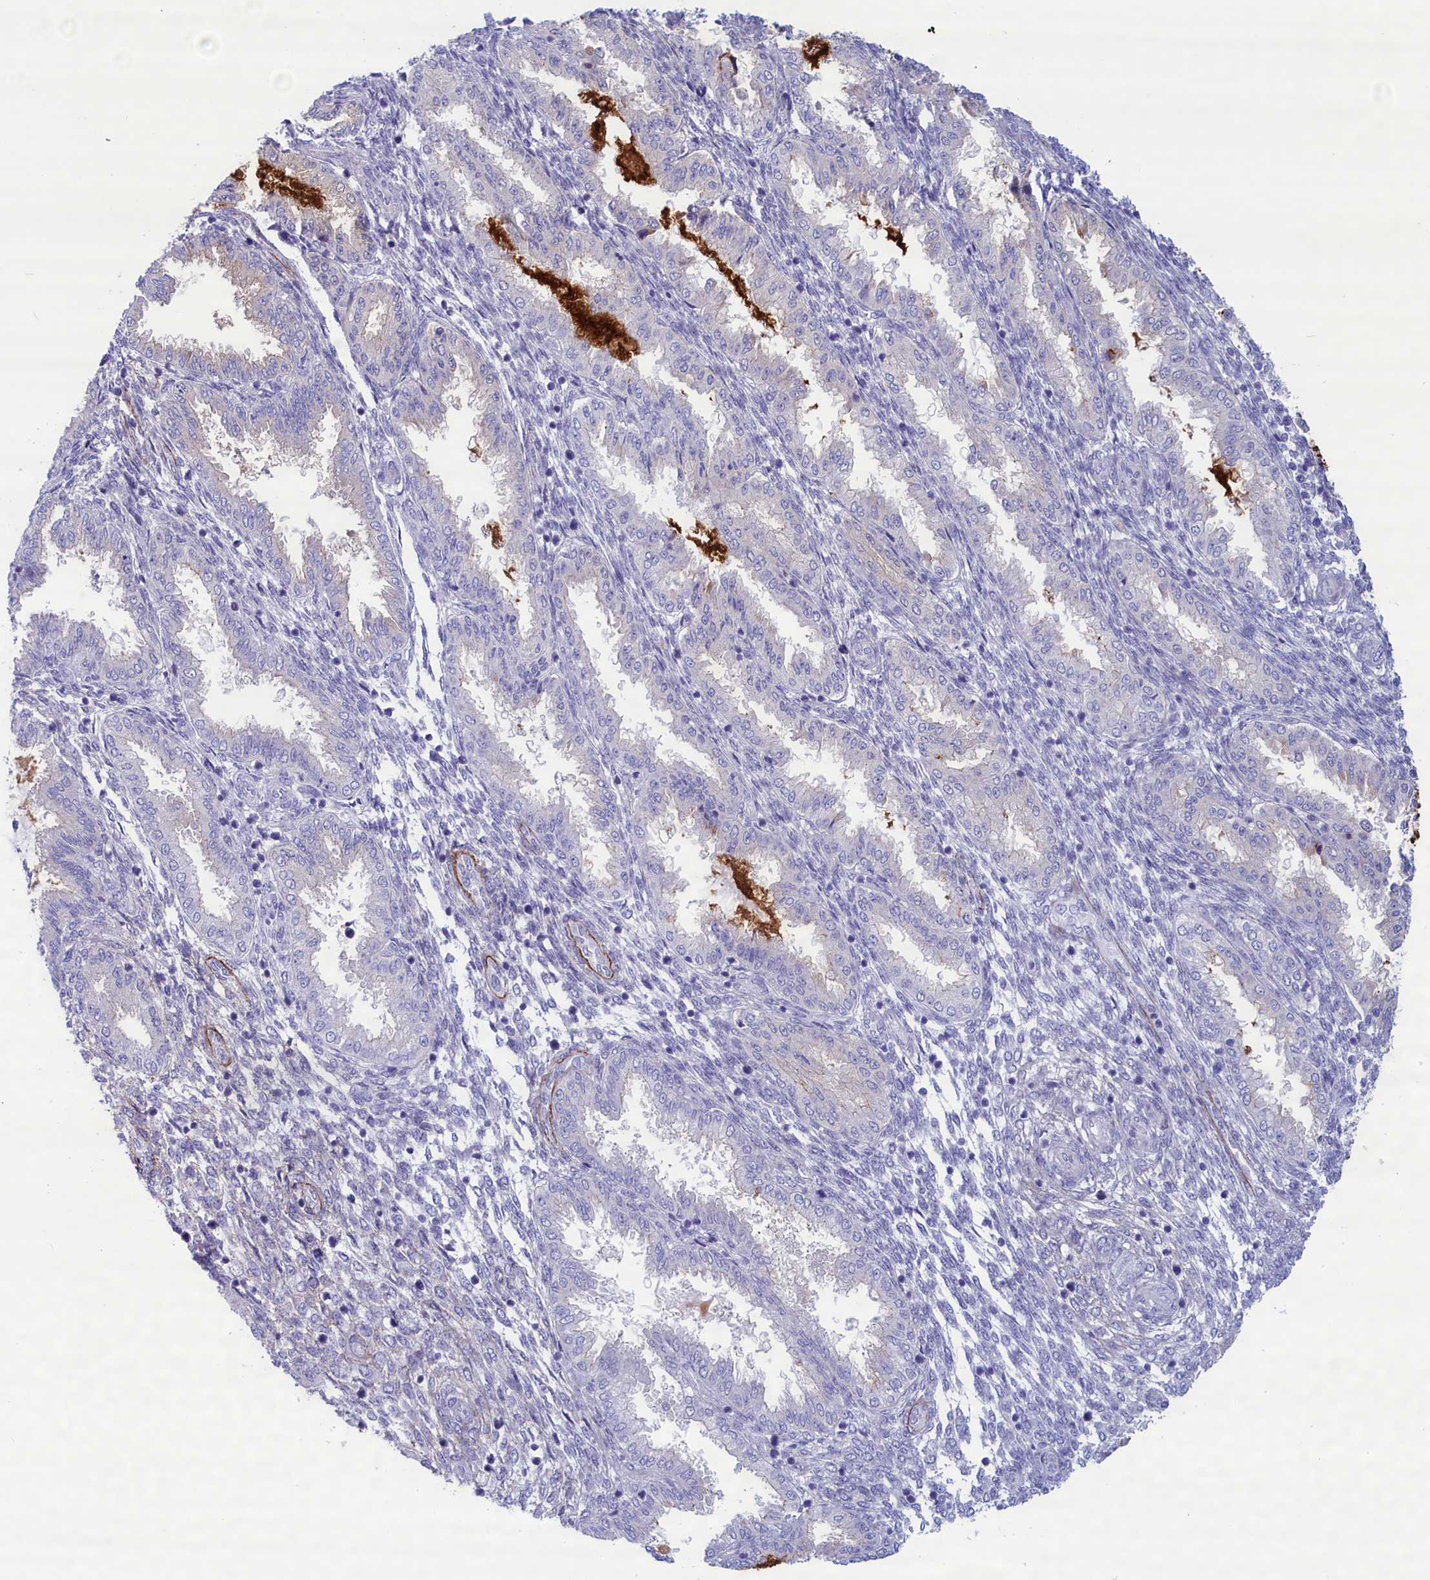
{"staining": {"intensity": "negative", "quantity": "none", "location": "none"}, "tissue": "endometrium", "cell_type": "Cells in endometrial stroma", "image_type": "normal", "snomed": [{"axis": "morphology", "description": "Normal tissue, NOS"}, {"axis": "topography", "description": "Endometrium"}], "caption": "This photomicrograph is of normal endometrium stained with immunohistochemistry to label a protein in brown with the nuclei are counter-stained blue. There is no staining in cells in endometrial stroma.", "gene": "MPV17L2", "patient": {"sex": "female", "age": 33}}